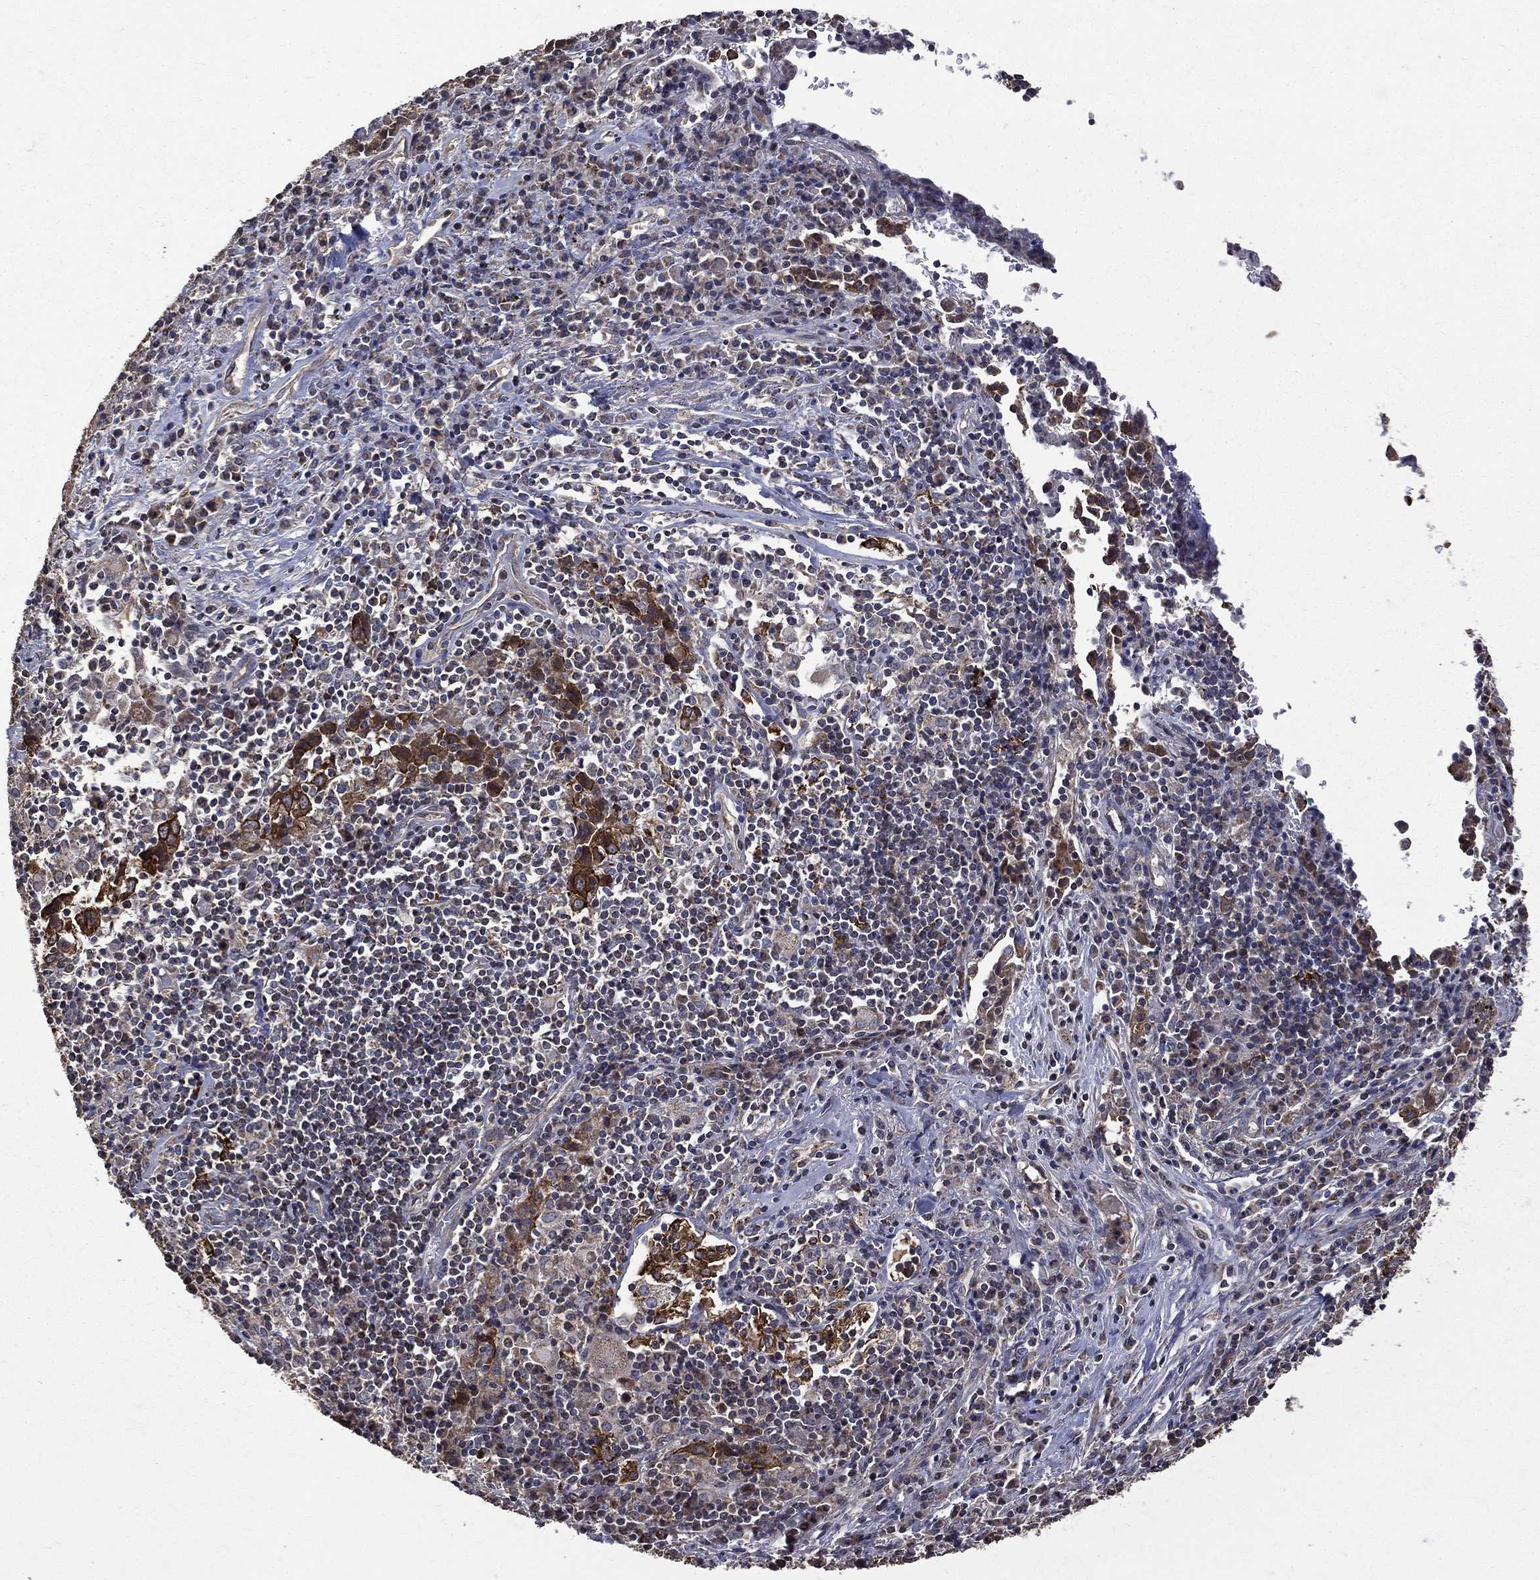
{"staining": {"intensity": "strong", "quantity": ">75%", "location": "cytoplasmic/membranous"}, "tissue": "lung cancer", "cell_type": "Tumor cells", "image_type": "cancer", "snomed": [{"axis": "morphology", "description": "Squamous cell carcinoma, NOS"}, {"axis": "topography", "description": "Lung"}], "caption": "Protein analysis of lung cancer (squamous cell carcinoma) tissue reveals strong cytoplasmic/membranous staining in approximately >75% of tumor cells.", "gene": "RPGR", "patient": {"sex": "male", "age": 57}}